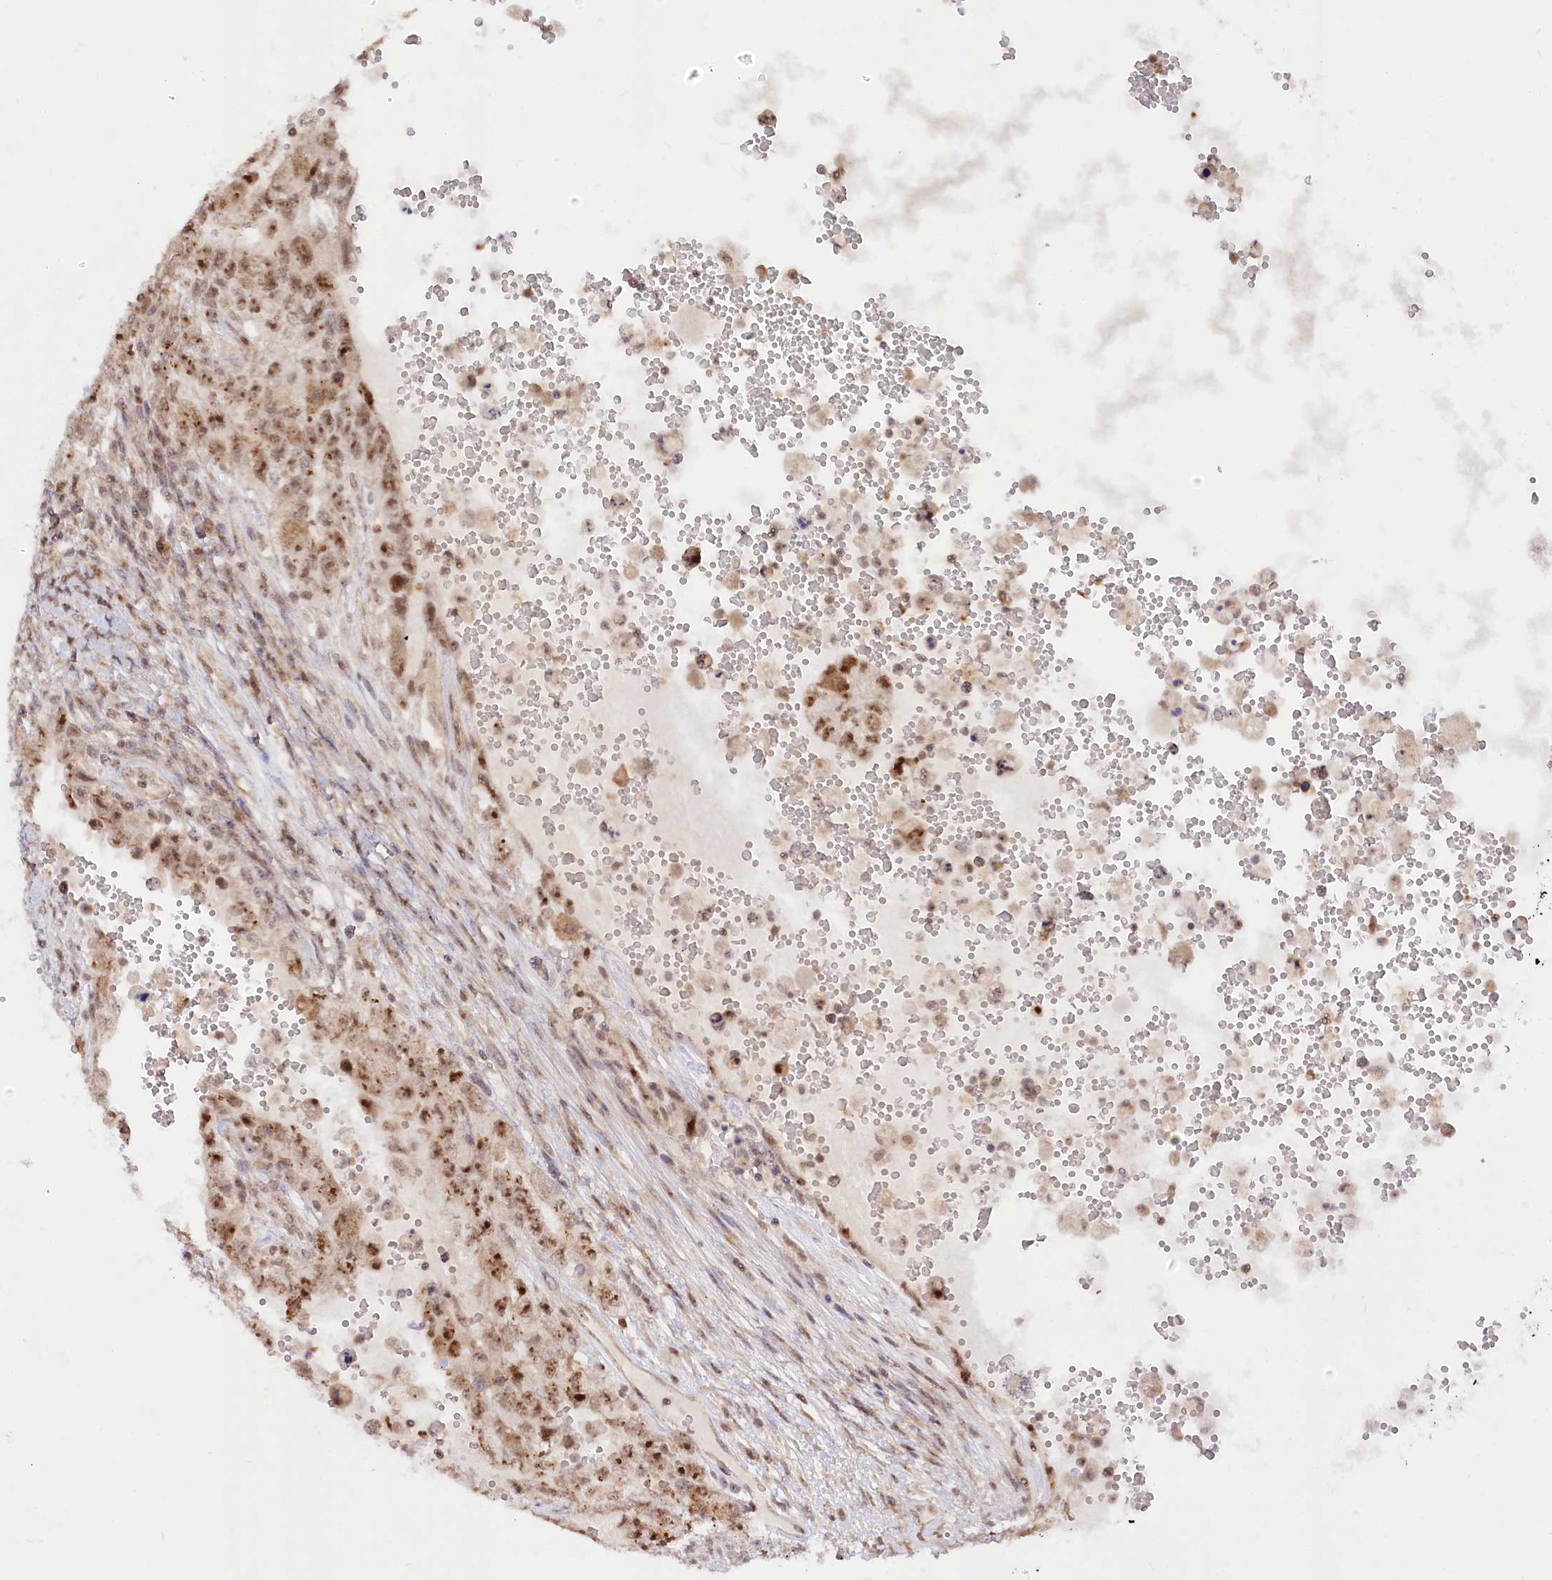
{"staining": {"intensity": "moderate", "quantity": ">75%", "location": "nuclear"}, "tissue": "testis cancer", "cell_type": "Tumor cells", "image_type": "cancer", "snomed": [{"axis": "morphology", "description": "Carcinoma, Embryonal, NOS"}, {"axis": "topography", "description": "Testis"}], "caption": "A photomicrograph of human testis cancer stained for a protein reveals moderate nuclear brown staining in tumor cells. The protein of interest is shown in brown color, while the nuclei are stained blue.", "gene": "GNL3L", "patient": {"sex": "male", "age": 26}}